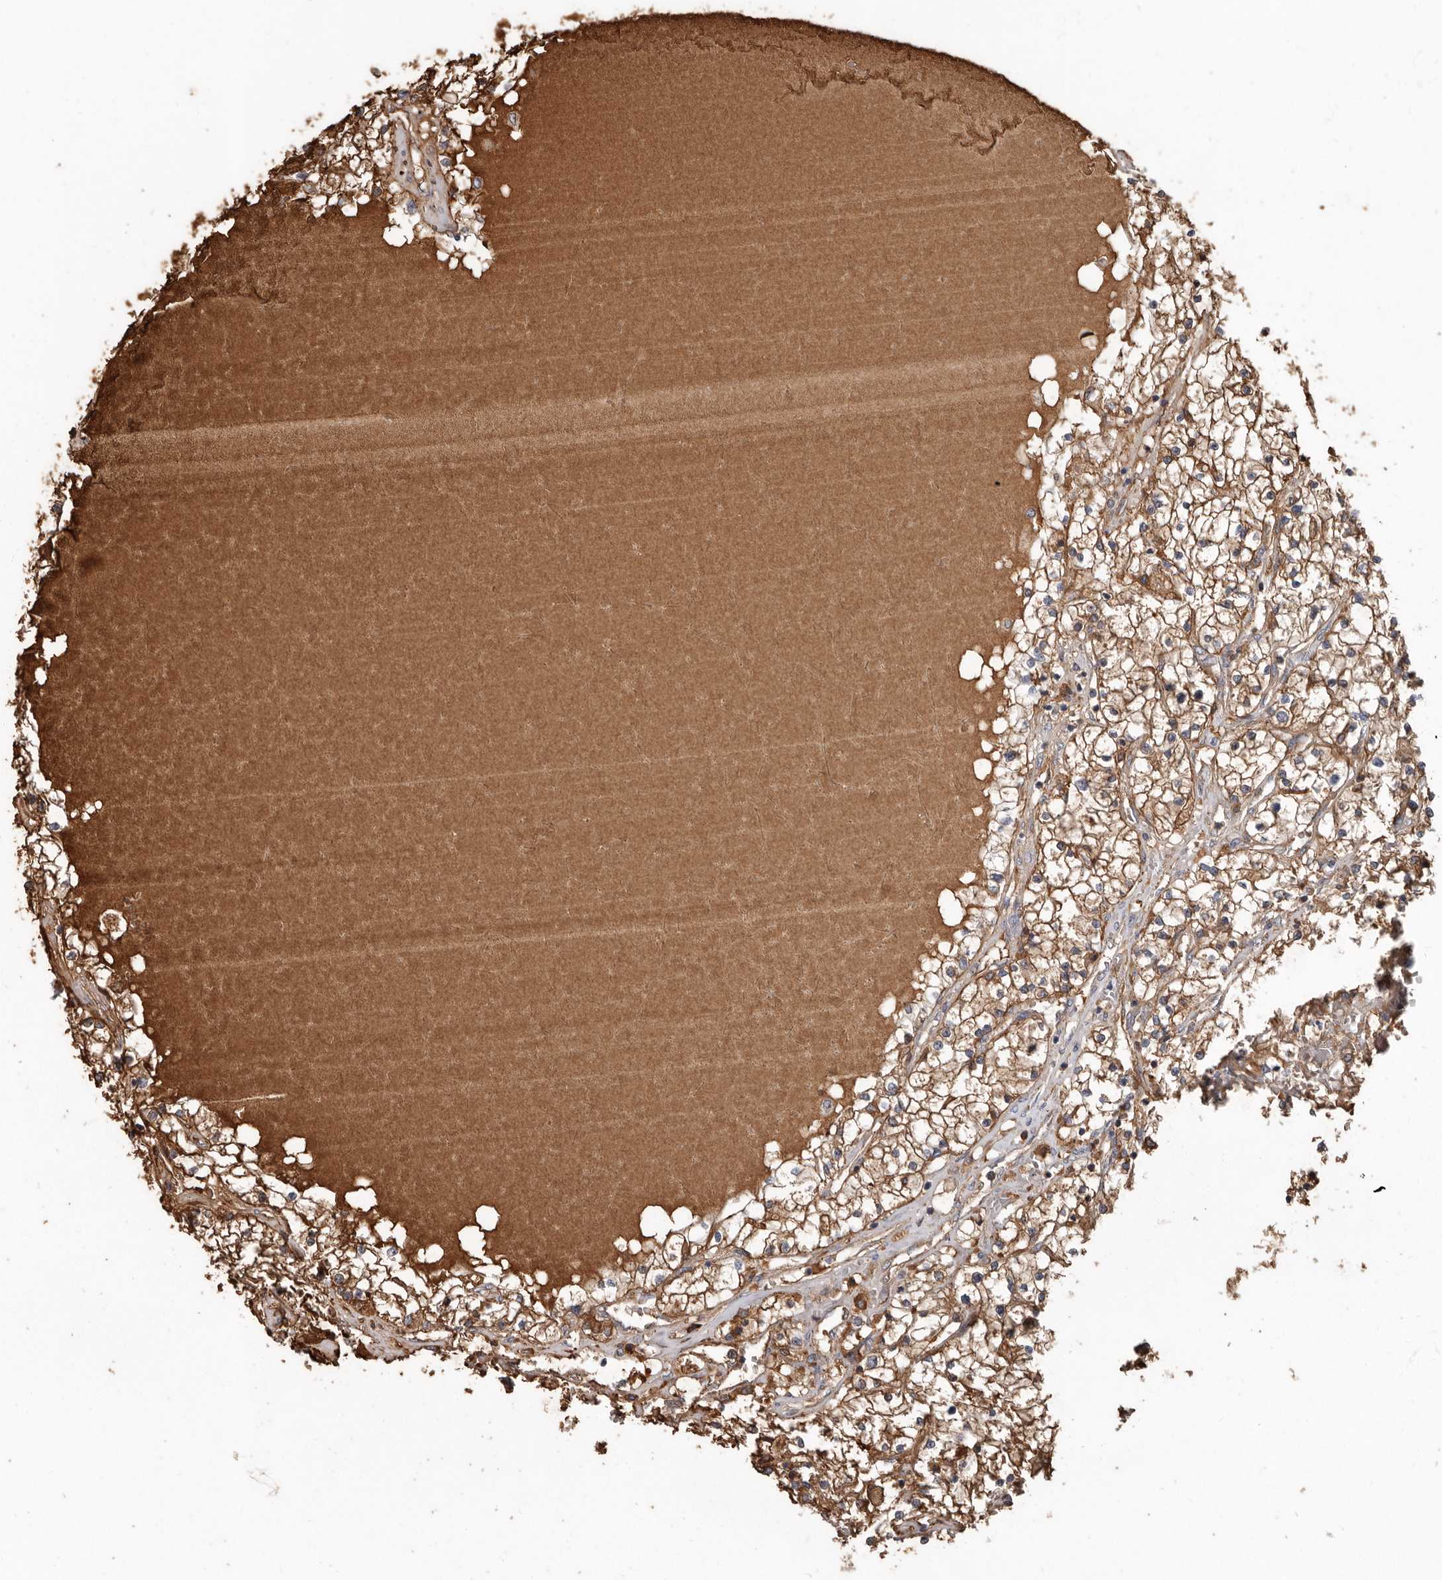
{"staining": {"intensity": "moderate", "quantity": ">75%", "location": "cytoplasmic/membranous"}, "tissue": "renal cancer", "cell_type": "Tumor cells", "image_type": "cancer", "snomed": [{"axis": "morphology", "description": "Normal tissue, NOS"}, {"axis": "morphology", "description": "Adenocarcinoma, NOS"}, {"axis": "topography", "description": "Kidney"}], "caption": "Protein staining of renal cancer tissue exhibits moderate cytoplasmic/membranous staining in approximately >75% of tumor cells.", "gene": "LRGUK", "patient": {"sex": "male", "age": 68}}